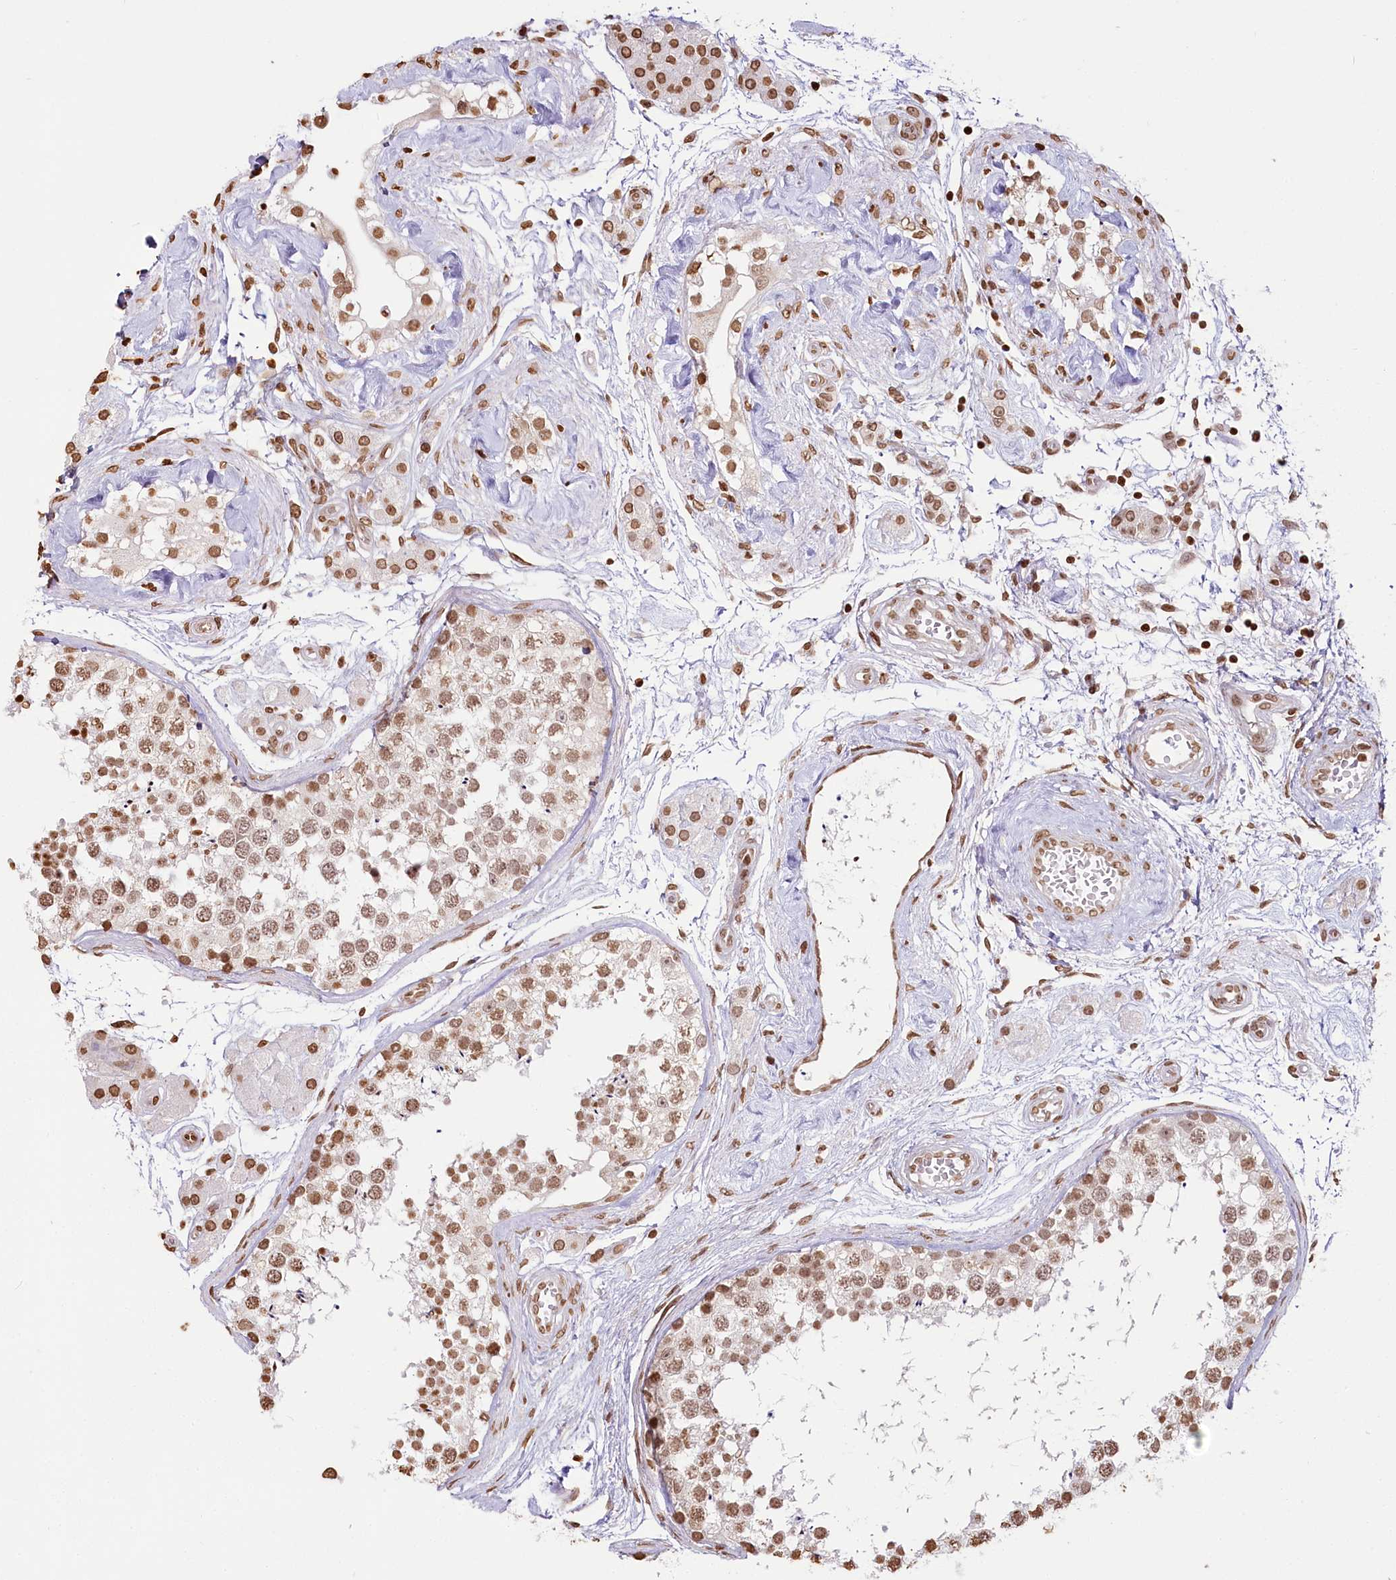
{"staining": {"intensity": "moderate", "quantity": ">75%", "location": "nuclear"}, "tissue": "testis", "cell_type": "Cells in seminiferous ducts", "image_type": "normal", "snomed": [{"axis": "morphology", "description": "Normal tissue, NOS"}, {"axis": "topography", "description": "Testis"}], "caption": "Immunohistochemical staining of benign human testis reveals >75% levels of moderate nuclear protein expression in approximately >75% of cells in seminiferous ducts.", "gene": "FAM13A", "patient": {"sex": "male", "age": 56}}